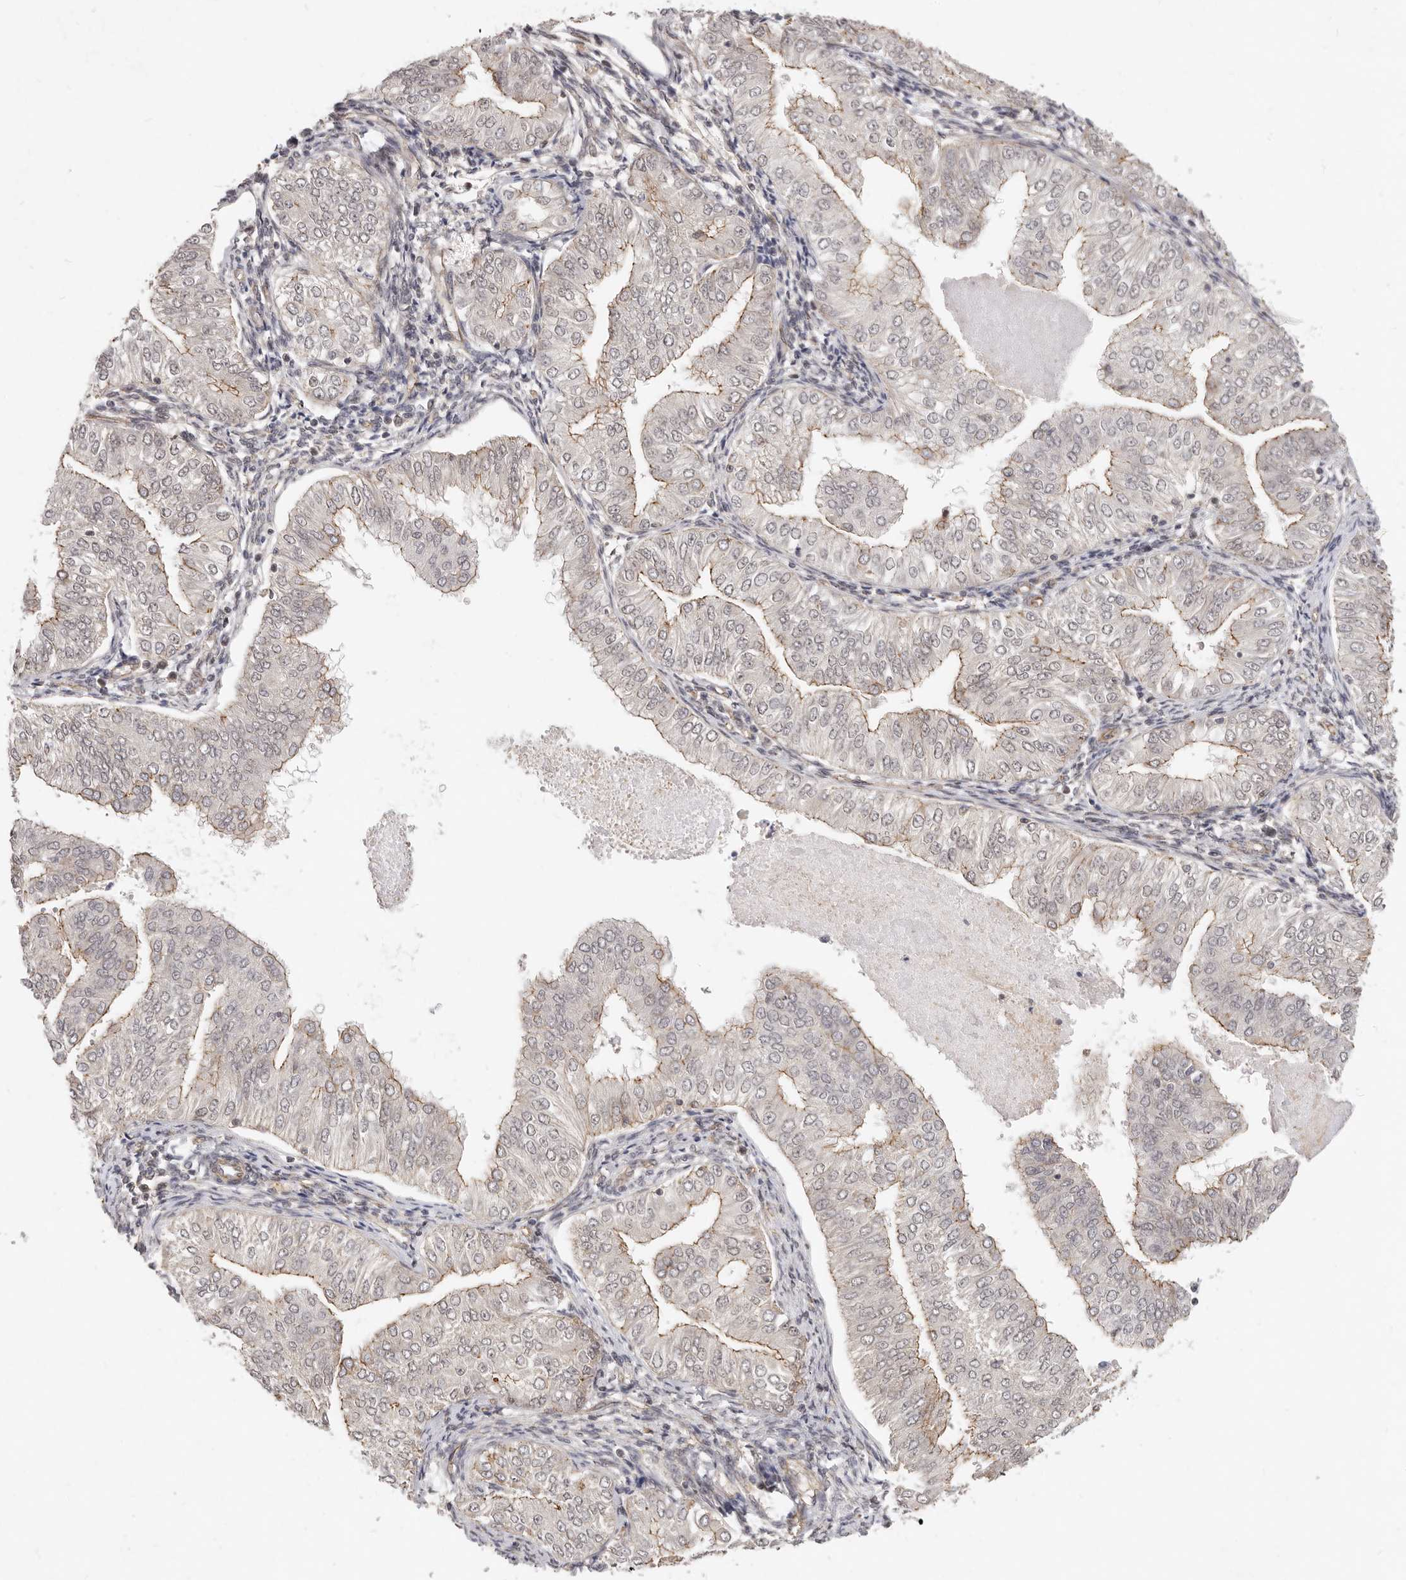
{"staining": {"intensity": "moderate", "quantity": "25%-75%", "location": "cytoplasmic/membranous"}, "tissue": "endometrial cancer", "cell_type": "Tumor cells", "image_type": "cancer", "snomed": [{"axis": "morphology", "description": "Normal tissue, NOS"}, {"axis": "morphology", "description": "Adenocarcinoma, NOS"}, {"axis": "topography", "description": "Endometrium"}], "caption": "Immunohistochemical staining of endometrial cancer (adenocarcinoma) reveals medium levels of moderate cytoplasmic/membranous protein positivity in approximately 25%-75% of tumor cells.", "gene": "USP49", "patient": {"sex": "female", "age": 53}}